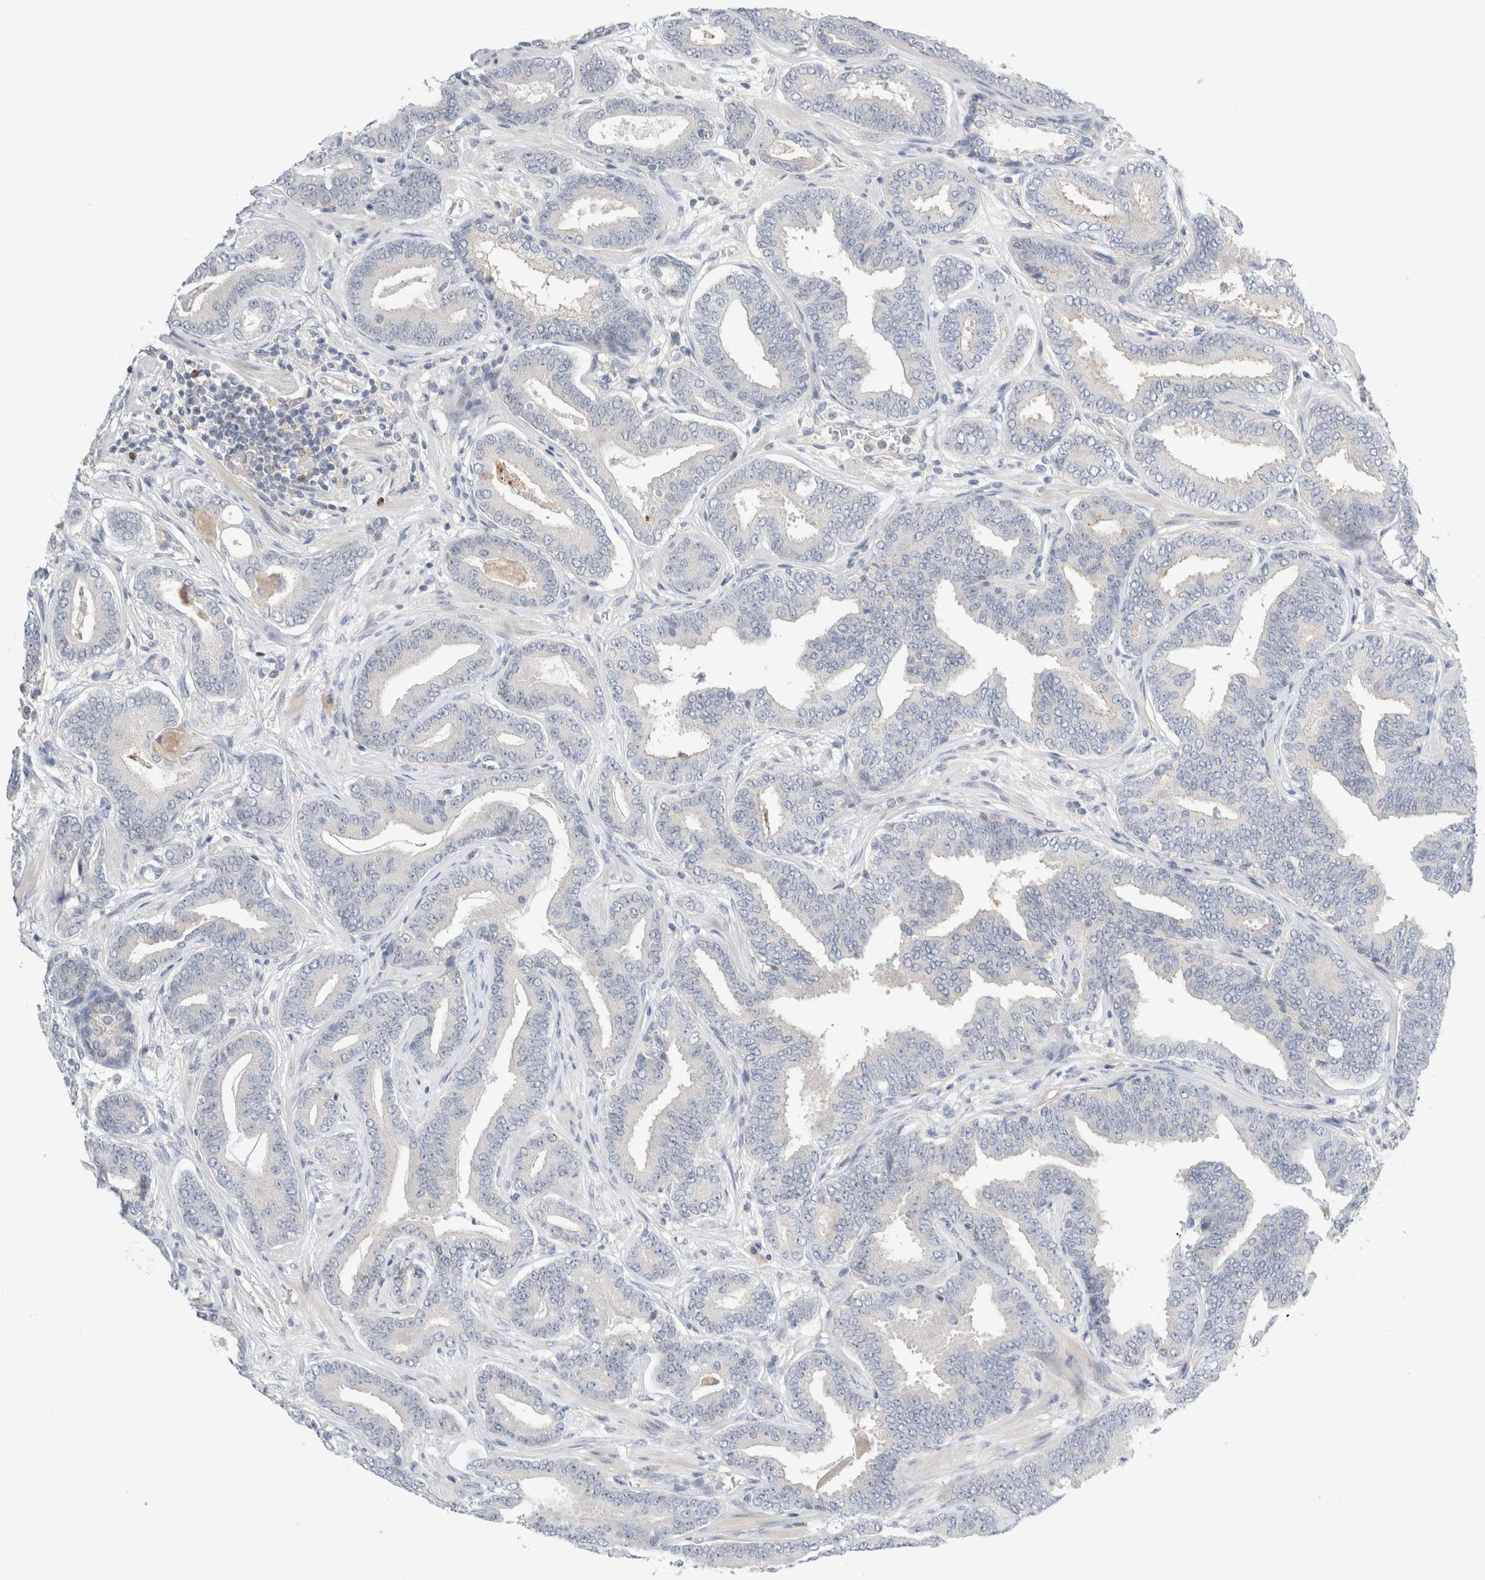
{"staining": {"intensity": "negative", "quantity": "none", "location": "none"}, "tissue": "prostate cancer", "cell_type": "Tumor cells", "image_type": "cancer", "snomed": [{"axis": "morphology", "description": "Adenocarcinoma, Low grade"}, {"axis": "topography", "description": "Prostate"}], "caption": "Prostate adenocarcinoma (low-grade) stained for a protein using immunohistochemistry (IHC) reveals no staining tumor cells.", "gene": "SDR16C5", "patient": {"sex": "male", "age": 62}}